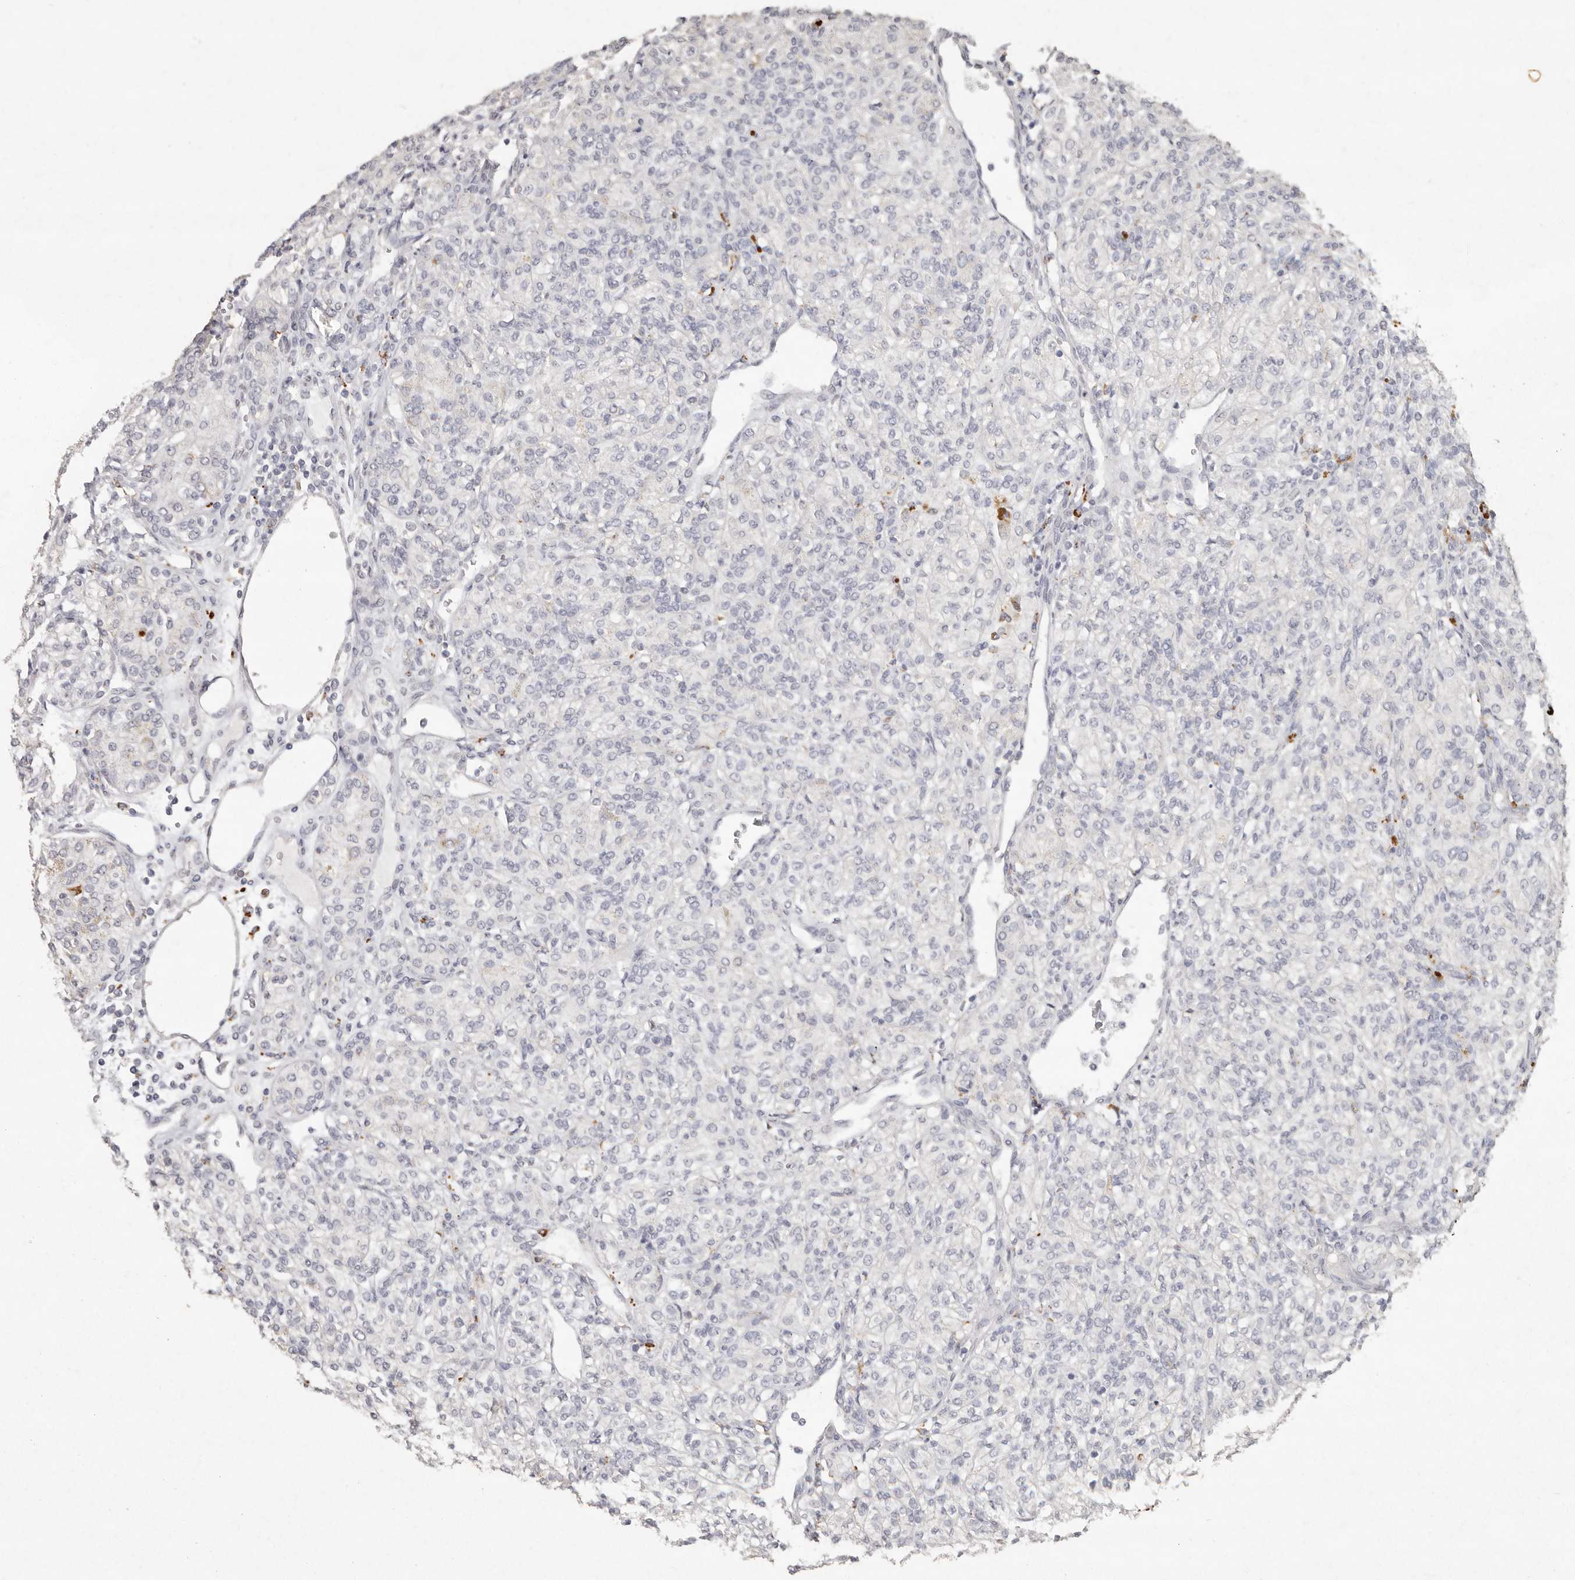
{"staining": {"intensity": "negative", "quantity": "none", "location": "none"}, "tissue": "renal cancer", "cell_type": "Tumor cells", "image_type": "cancer", "snomed": [{"axis": "morphology", "description": "Adenocarcinoma, NOS"}, {"axis": "topography", "description": "Kidney"}], "caption": "Tumor cells are negative for protein expression in human renal cancer.", "gene": "FAM185A", "patient": {"sex": "male", "age": 77}}